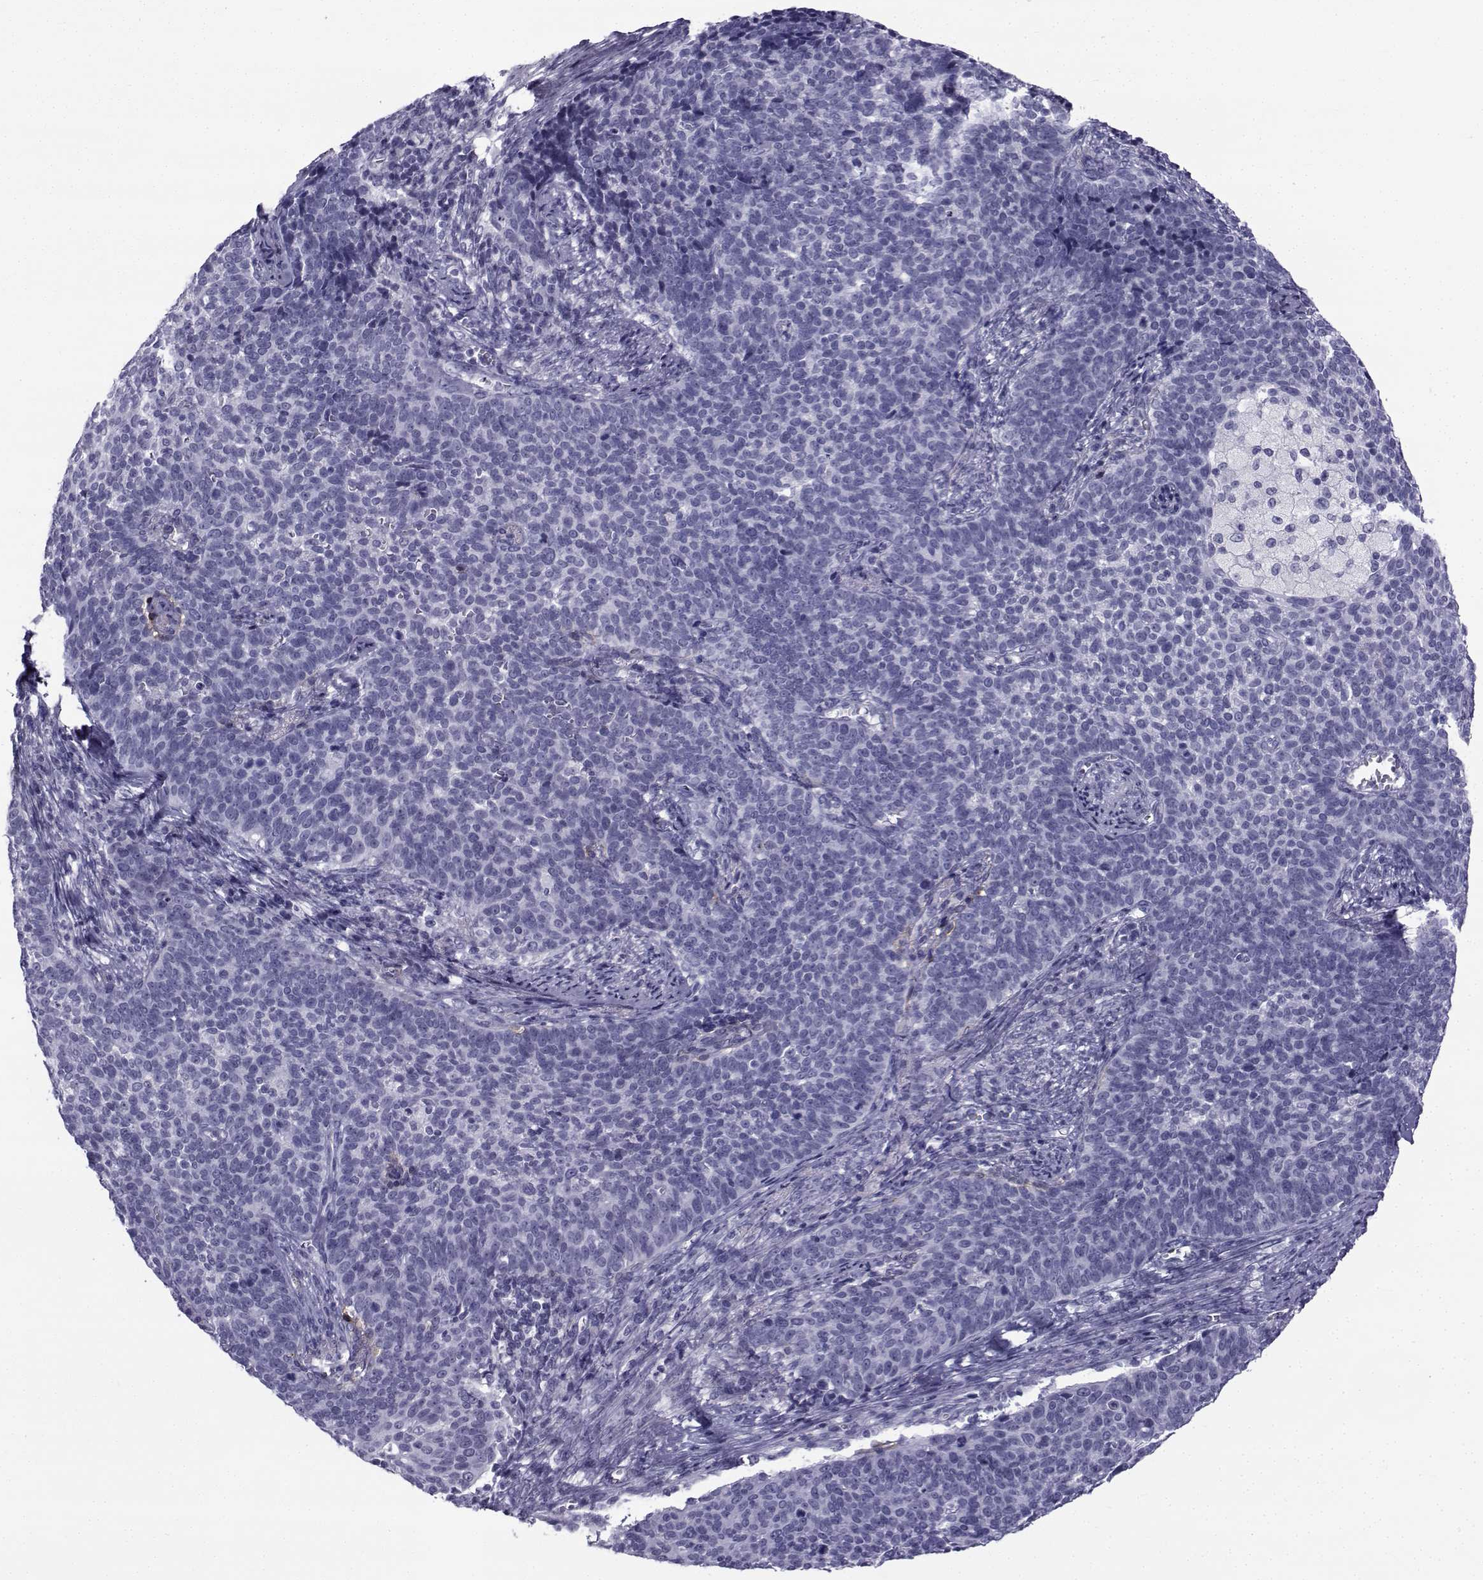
{"staining": {"intensity": "negative", "quantity": "none", "location": "none"}, "tissue": "cervical cancer", "cell_type": "Tumor cells", "image_type": "cancer", "snomed": [{"axis": "morphology", "description": "Squamous cell carcinoma, NOS"}, {"axis": "topography", "description": "Cervix"}], "caption": "The histopathology image reveals no staining of tumor cells in cervical squamous cell carcinoma.", "gene": "SPANXD", "patient": {"sex": "female", "age": 39}}